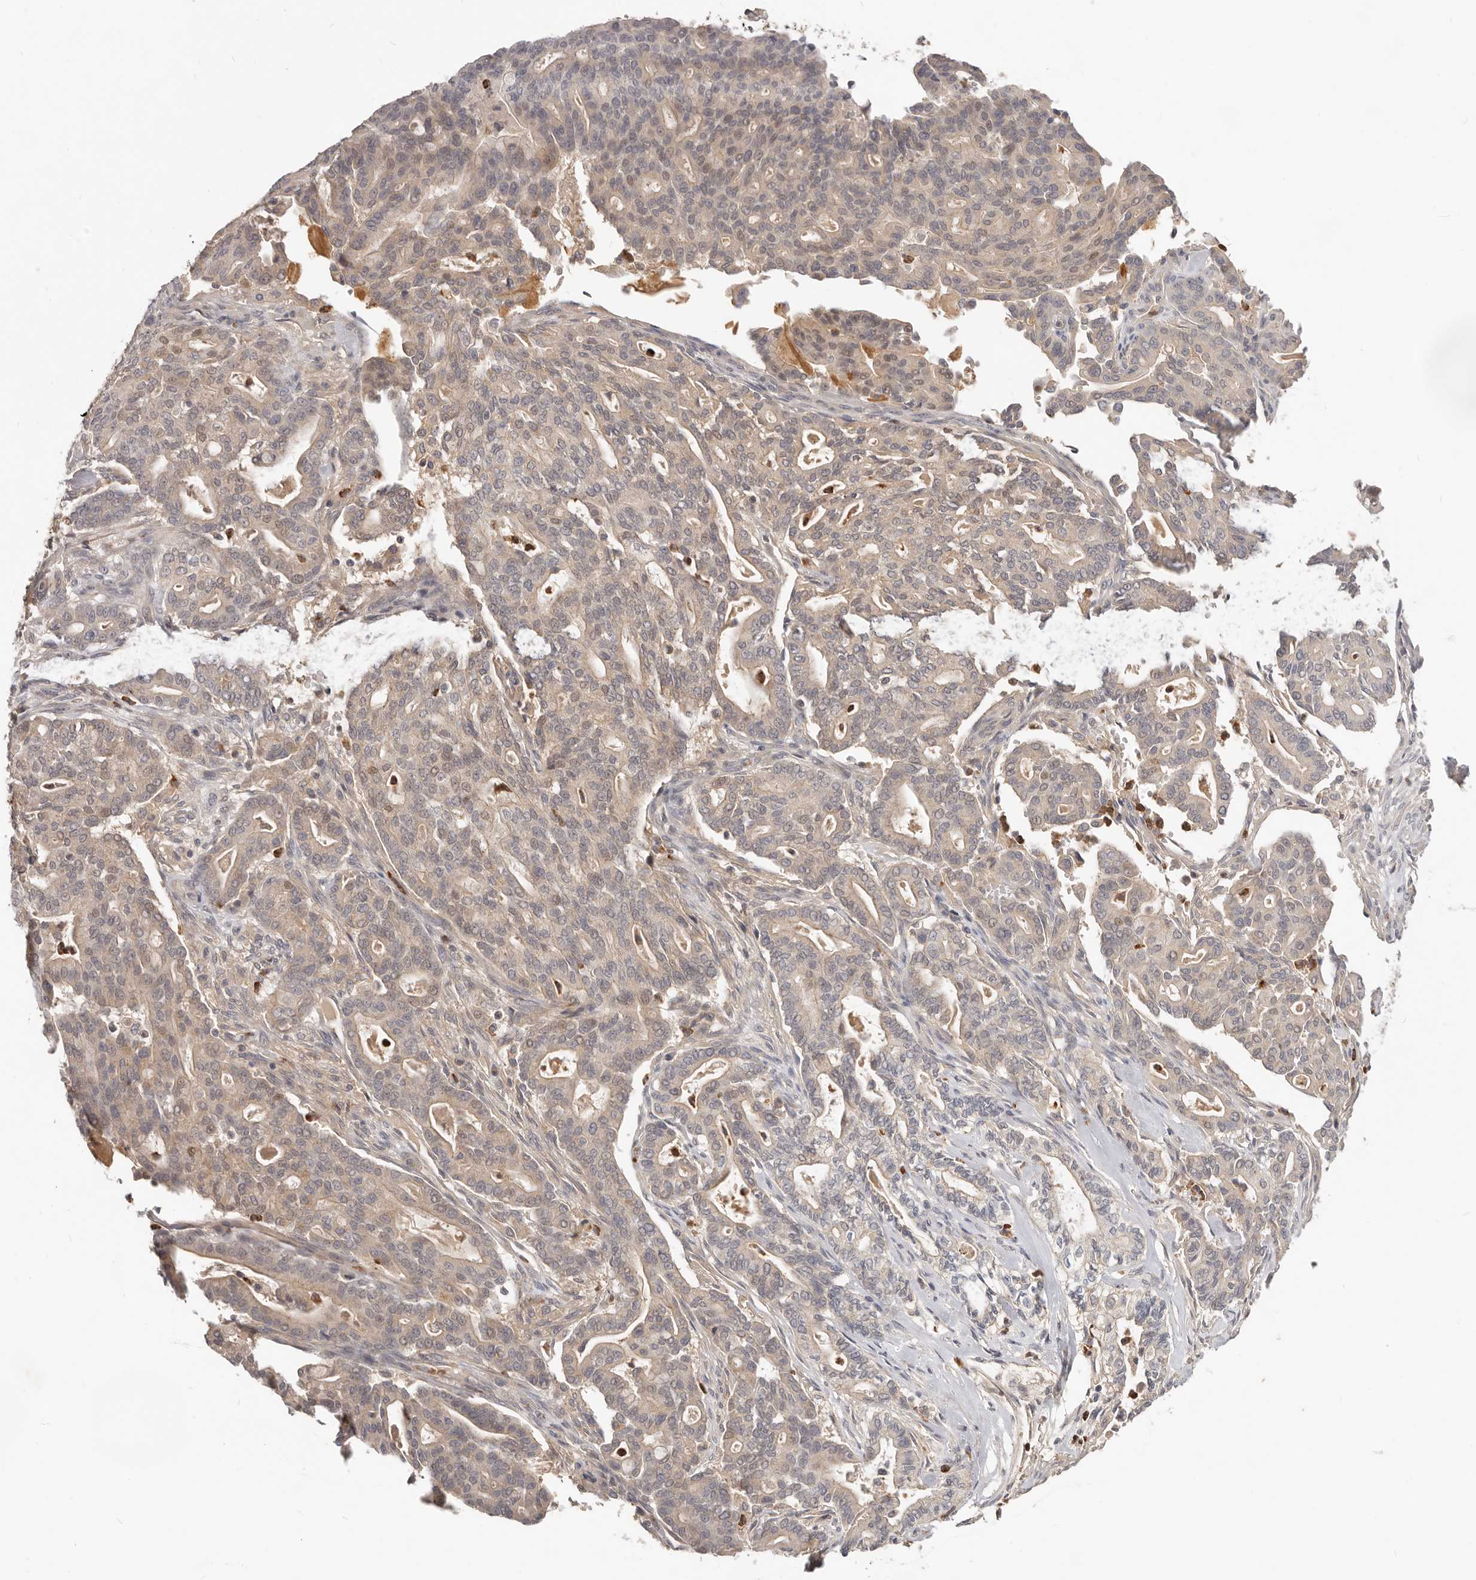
{"staining": {"intensity": "weak", "quantity": "25%-75%", "location": "cytoplasmic/membranous,nuclear"}, "tissue": "pancreatic cancer", "cell_type": "Tumor cells", "image_type": "cancer", "snomed": [{"axis": "morphology", "description": "Adenocarcinoma, NOS"}, {"axis": "topography", "description": "Pancreas"}], "caption": "Pancreatic adenocarcinoma was stained to show a protein in brown. There is low levels of weak cytoplasmic/membranous and nuclear staining in about 25%-75% of tumor cells.", "gene": "USP49", "patient": {"sex": "male", "age": 63}}